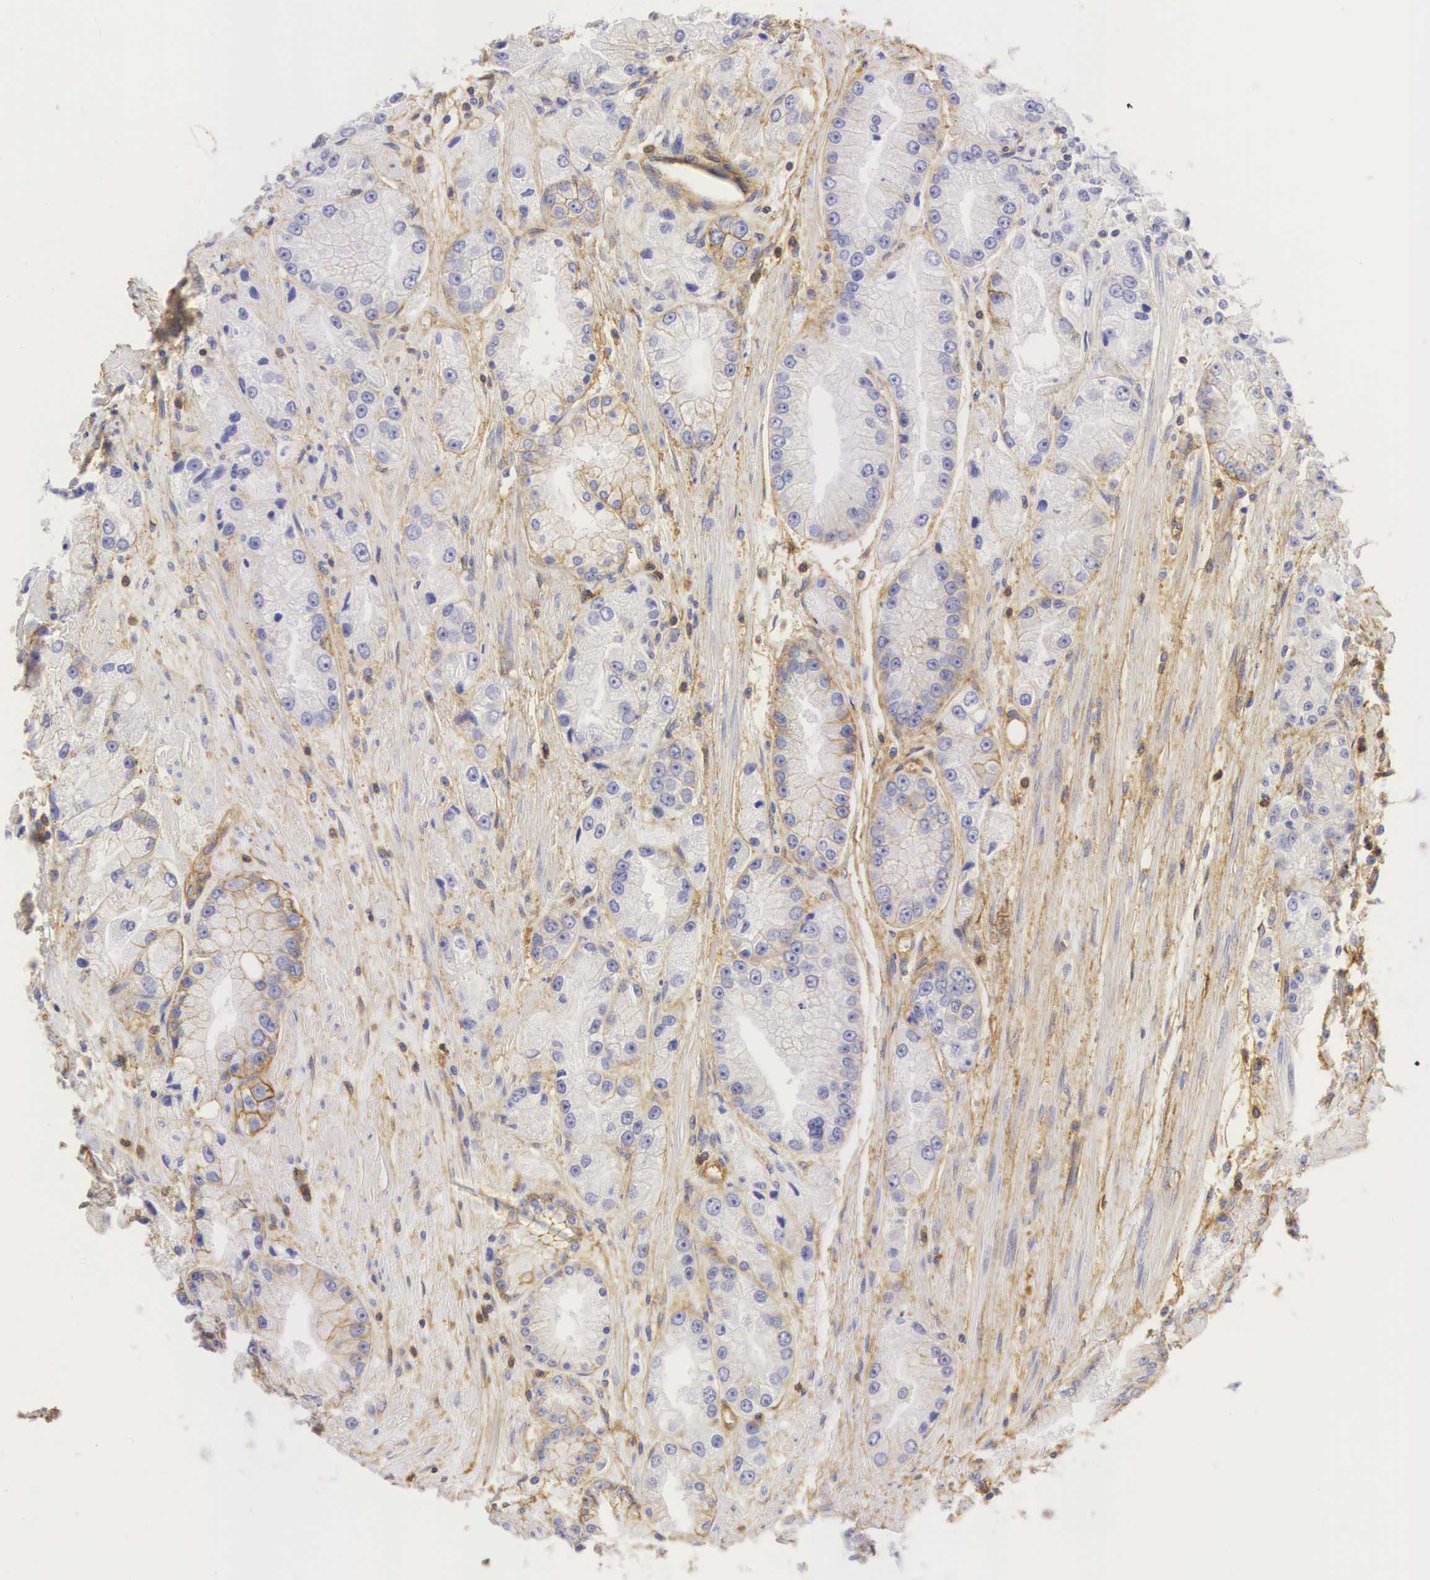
{"staining": {"intensity": "moderate", "quantity": "25%-75%", "location": "cytoplasmic/membranous"}, "tissue": "prostate cancer", "cell_type": "Tumor cells", "image_type": "cancer", "snomed": [{"axis": "morphology", "description": "Adenocarcinoma, Medium grade"}, {"axis": "topography", "description": "Prostate"}], "caption": "Immunohistochemistry of prostate cancer exhibits medium levels of moderate cytoplasmic/membranous staining in approximately 25%-75% of tumor cells.", "gene": "CD99", "patient": {"sex": "male", "age": 72}}